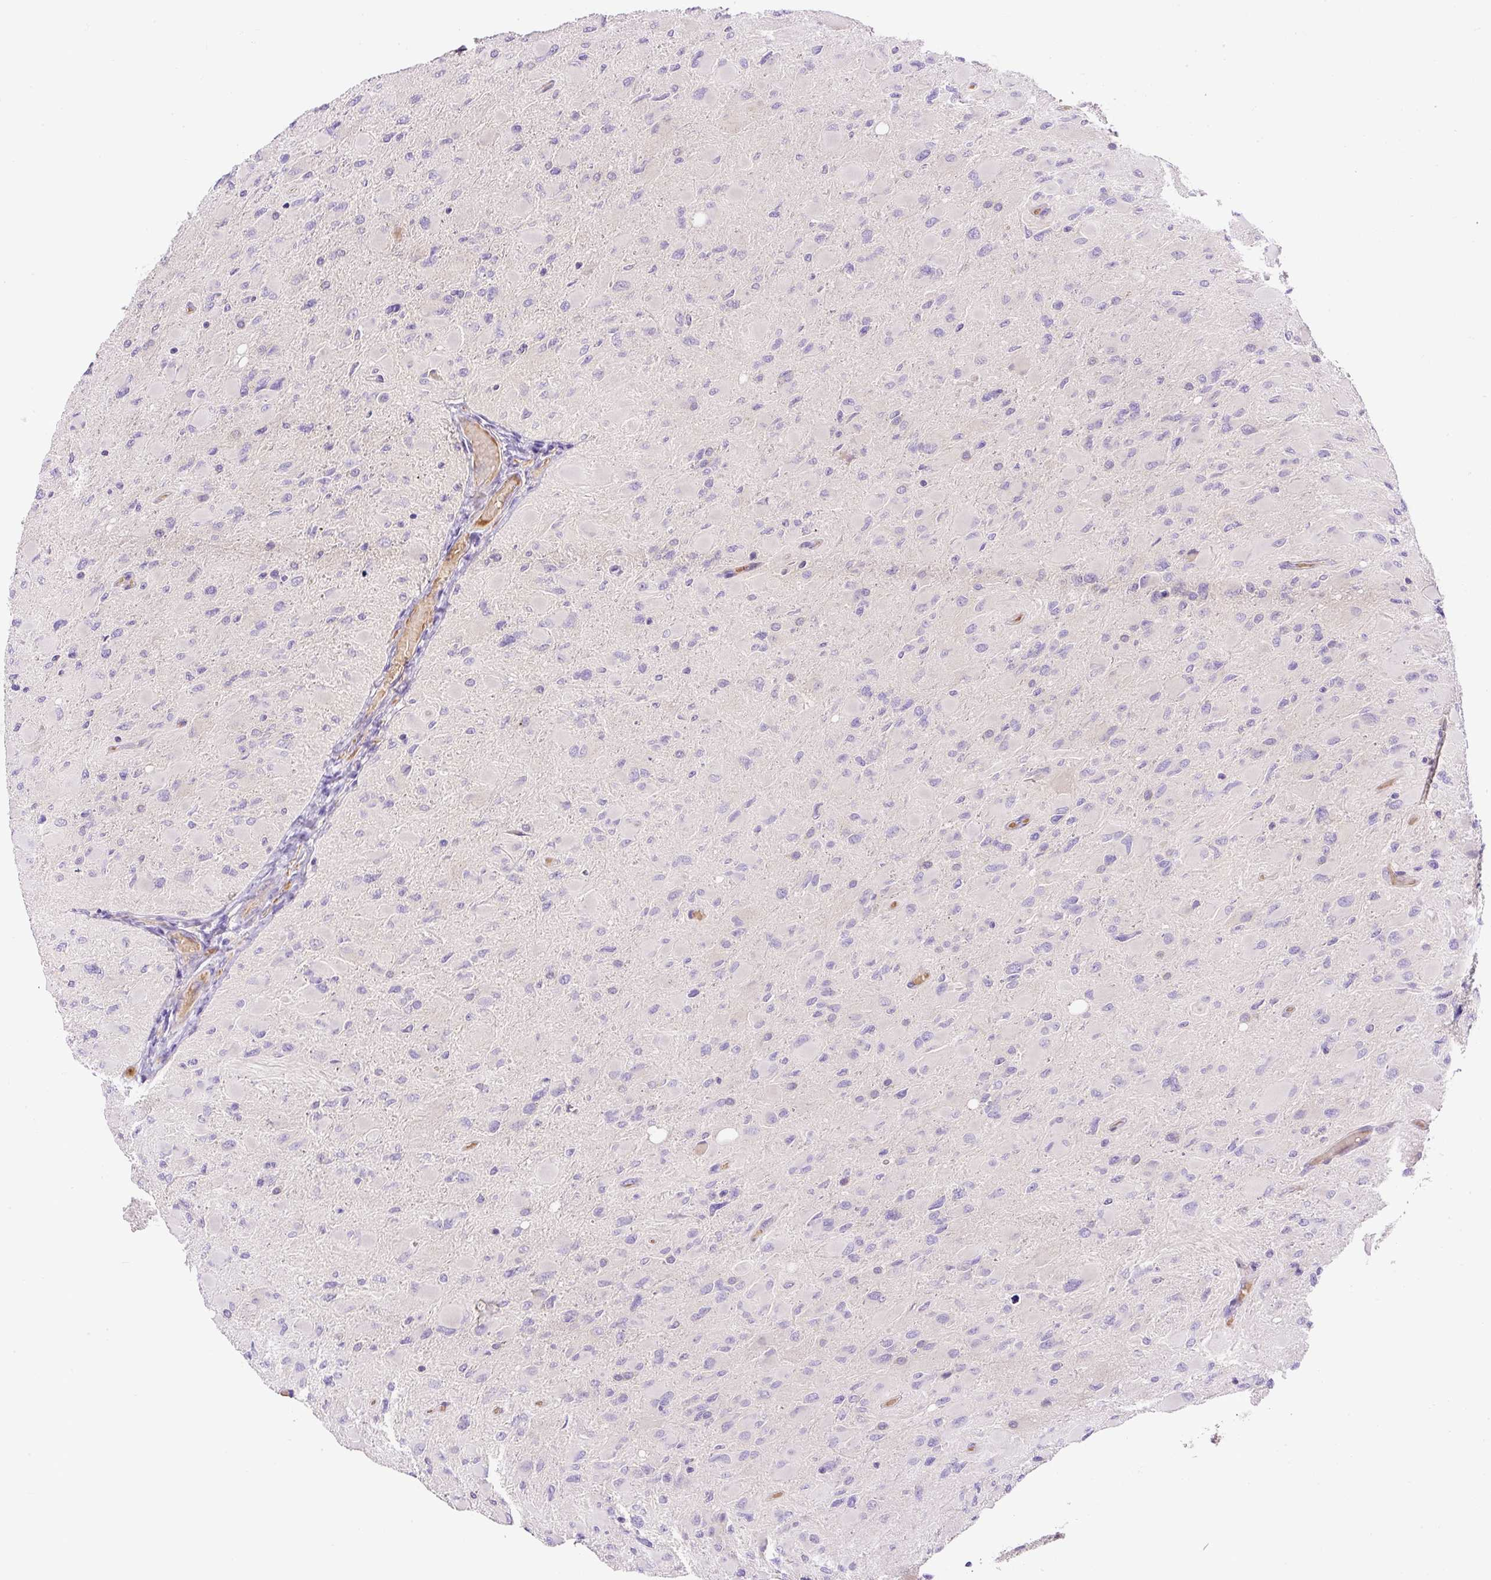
{"staining": {"intensity": "negative", "quantity": "none", "location": "none"}, "tissue": "glioma", "cell_type": "Tumor cells", "image_type": "cancer", "snomed": [{"axis": "morphology", "description": "Glioma, malignant, High grade"}, {"axis": "topography", "description": "Cerebral cortex"}], "caption": "IHC of human glioma demonstrates no positivity in tumor cells. (DAB (3,3'-diaminobenzidine) immunohistochemistry (IHC), high magnification).", "gene": "LHFPL5", "patient": {"sex": "female", "age": 36}}